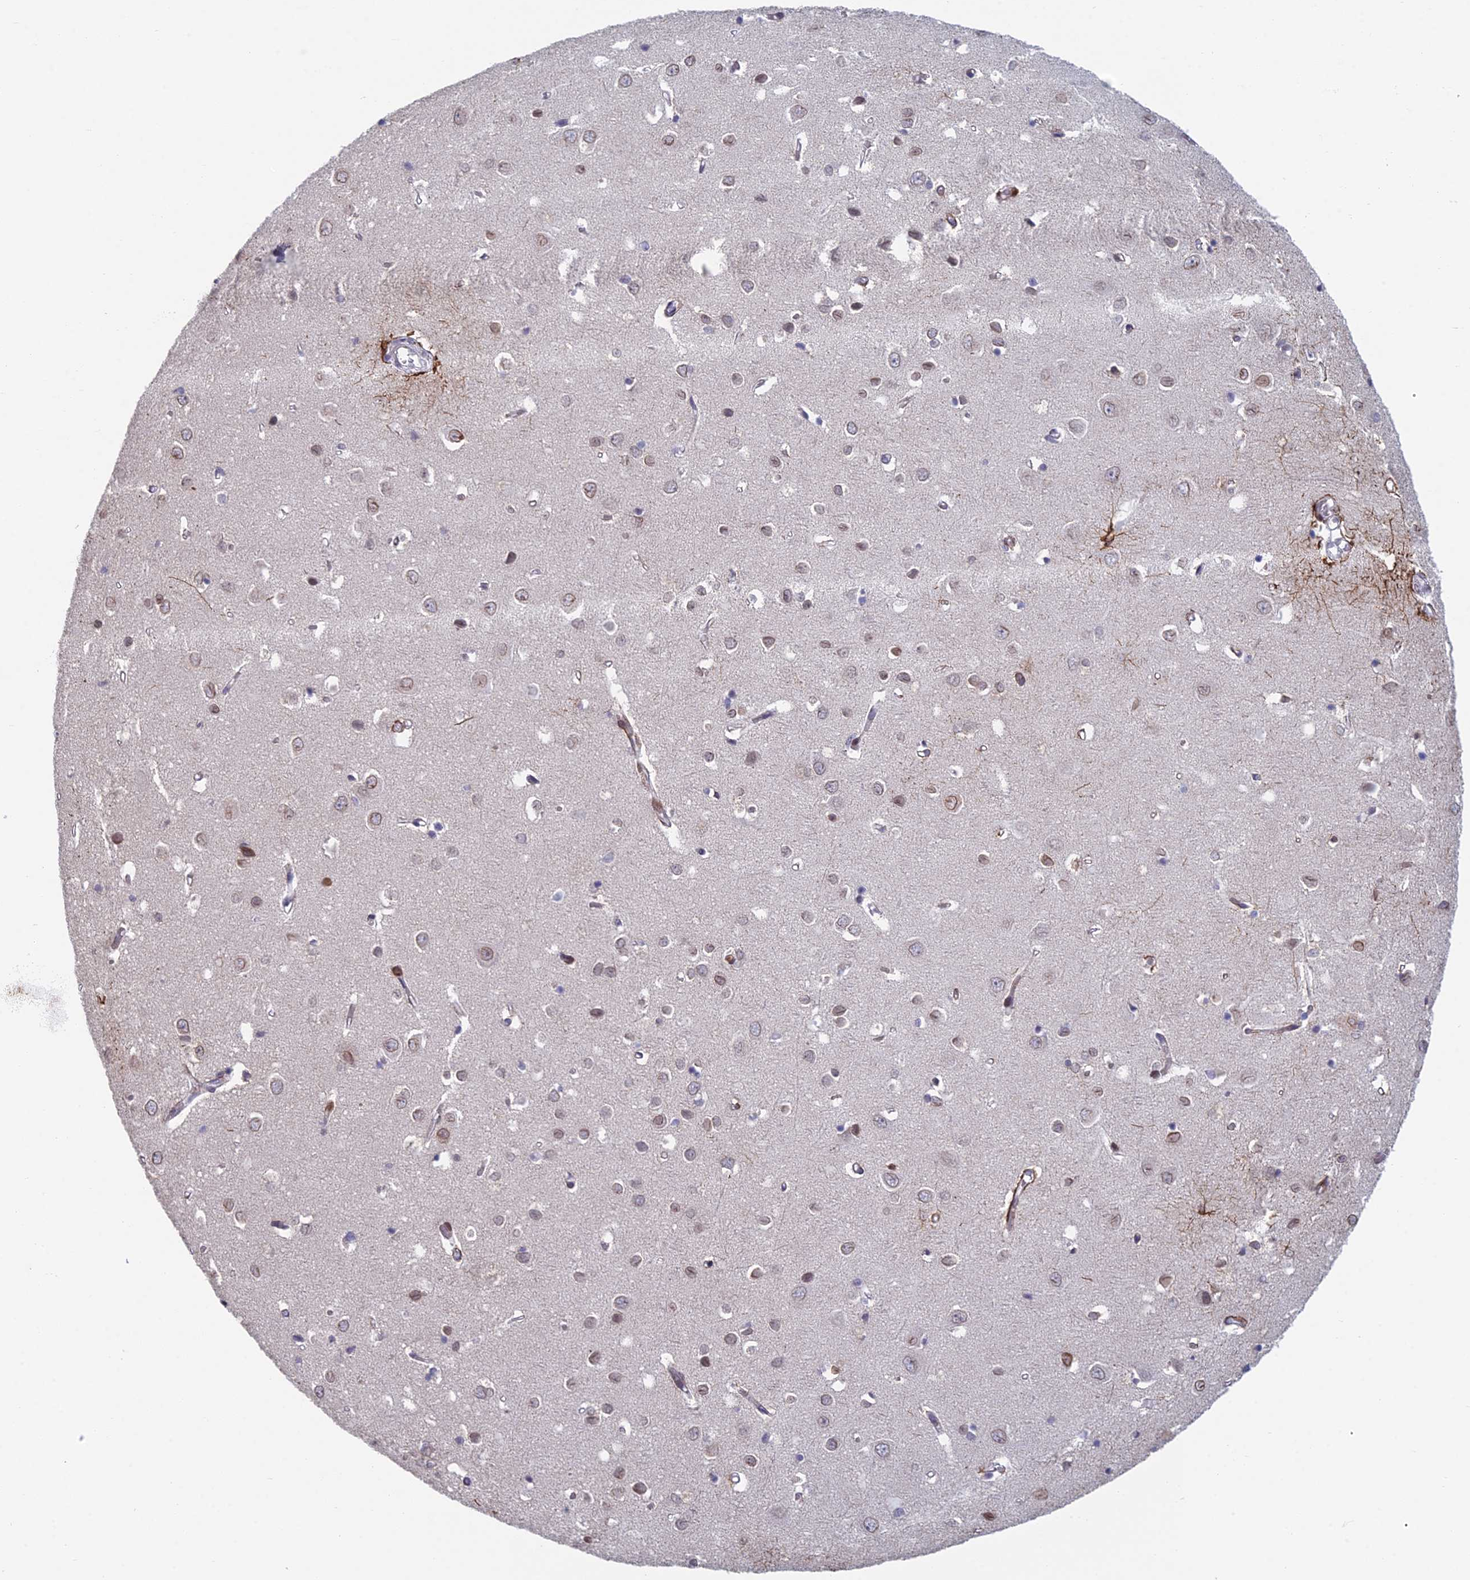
{"staining": {"intensity": "moderate", "quantity": "25%-75%", "location": "cytoplasmic/membranous"}, "tissue": "cerebral cortex", "cell_type": "Endothelial cells", "image_type": "normal", "snomed": [{"axis": "morphology", "description": "Normal tissue, NOS"}, {"axis": "topography", "description": "Cerebral cortex"}], "caption": "Protein staining of benign cerebral cortex shows moderate cytoplasmic/membranous expression in approximately 25%-75% of endothelial cells. (DAB IHC, brown staining for protein, blue staining for nuclei).", "gene": "PPP1R26", "patient": {"sex": "female", "age": 64}}